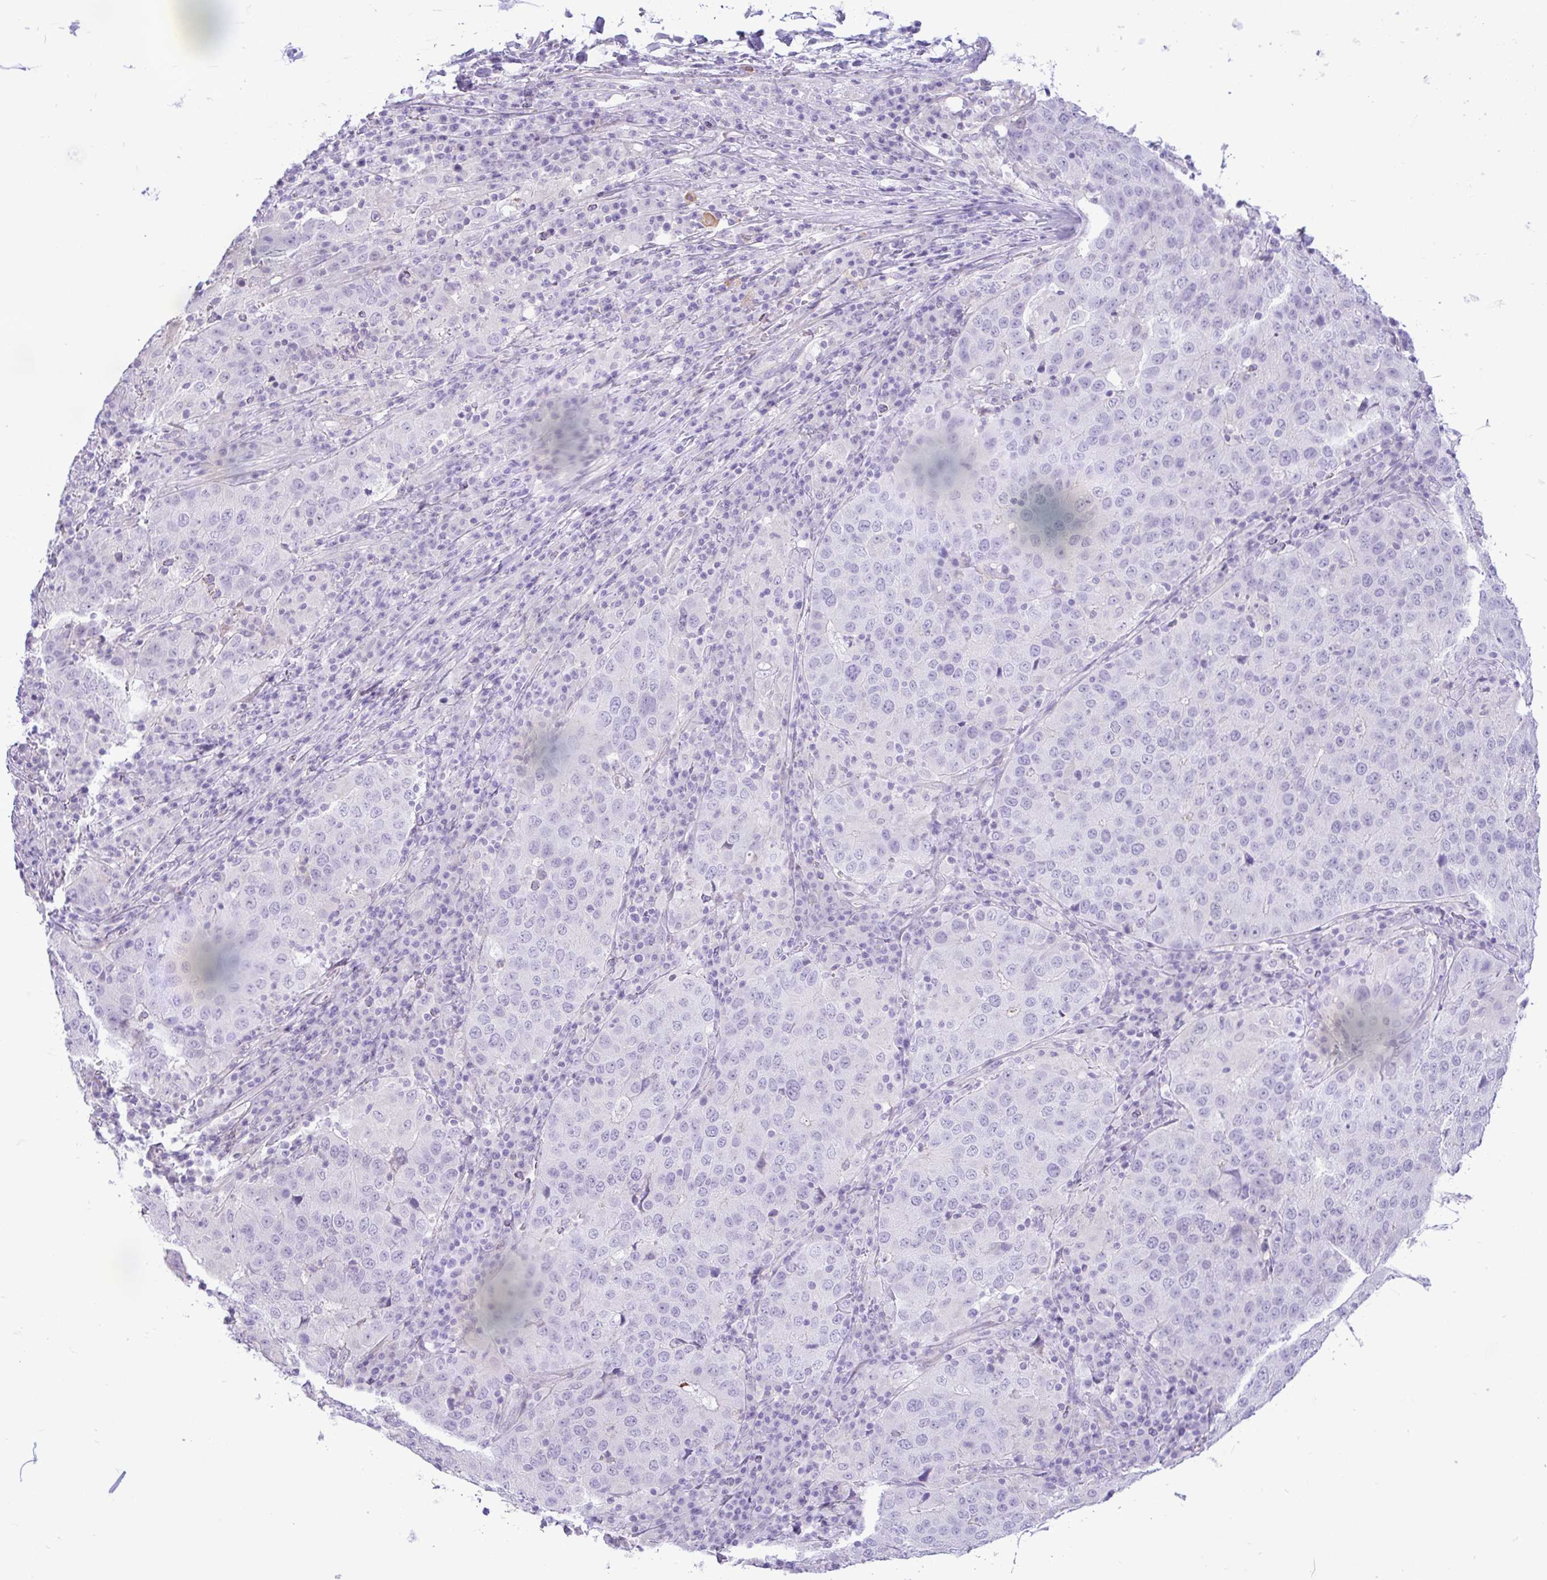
{"staining": {"intensity": "negative", "quantity": "none", "location": "none"}, "tissue": "stomach cancer", "cell_type": "Tumor cells", "image_type": "cancer", "snomed": [{"axis": "morphology", "description": "Adenocarcinoma, NOS"}, {"axis": "topography", "description": "Stomach"}], "caption": "DAB immunohistochemical staining of stomach cancer exhibits no significant expression in tumor cells.", "gene": "ZNF101", "patient": {"sex": "male", "age": 71}}